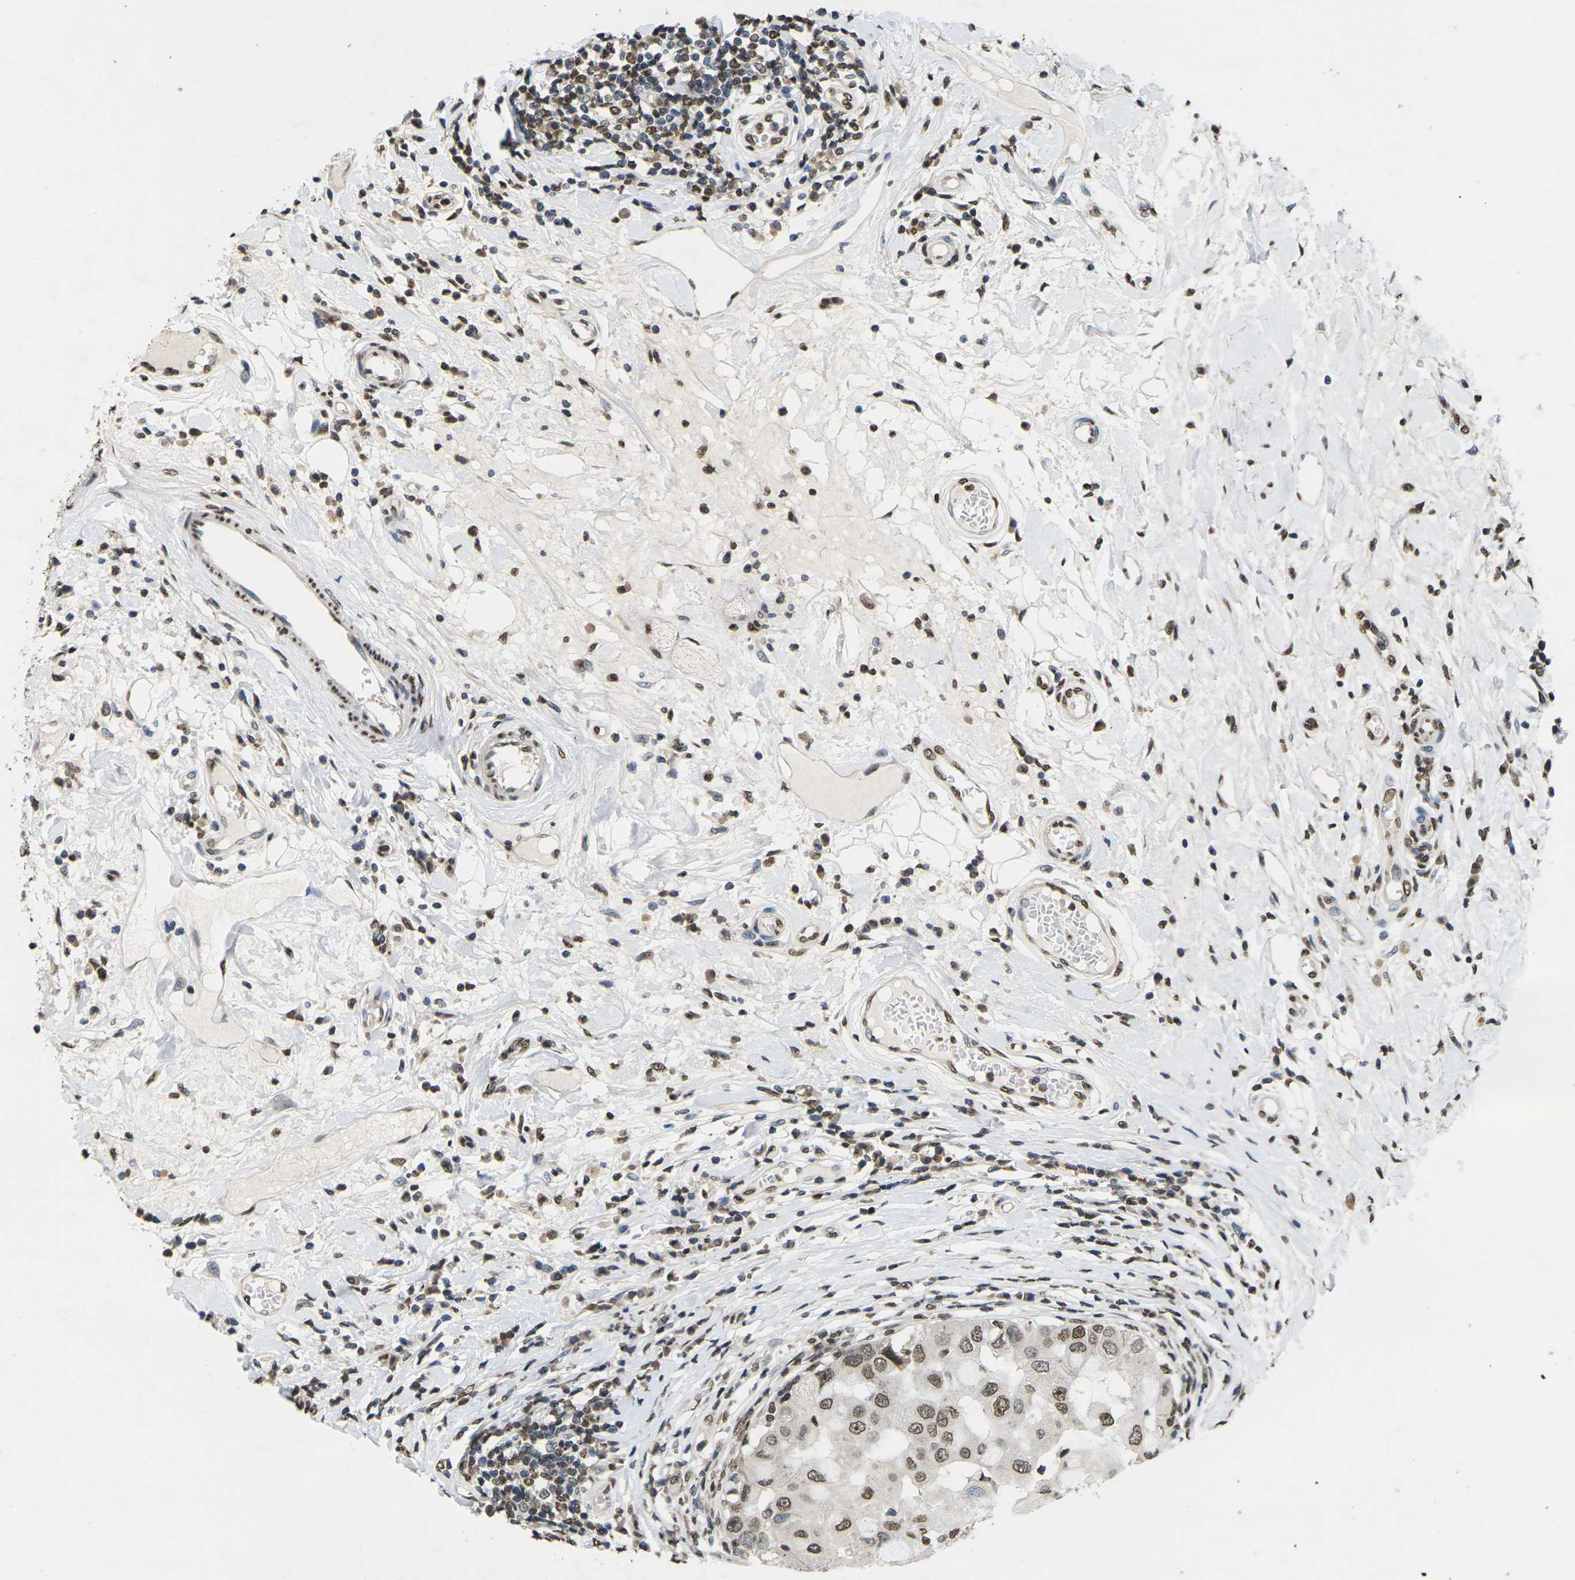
{"staining": {"intensity": "moderate", "quantity": ">75%", "location": "nuclear"}, "tissue": "breast cancer", "cell_type": "Tumor cells", "image_type": "cancer", "snomed": [{"axis": "morphology", "description": "Duct carcinoma"}, {"axis": "topography", "description": "Breast"}], "caption": "Human breast cancer (invasive ductal carcinoma) stained with a protein marker shows moderate staining in tumor cells.", "gene": "EMSY", "patient": {"sex": "female", "age": 27}}